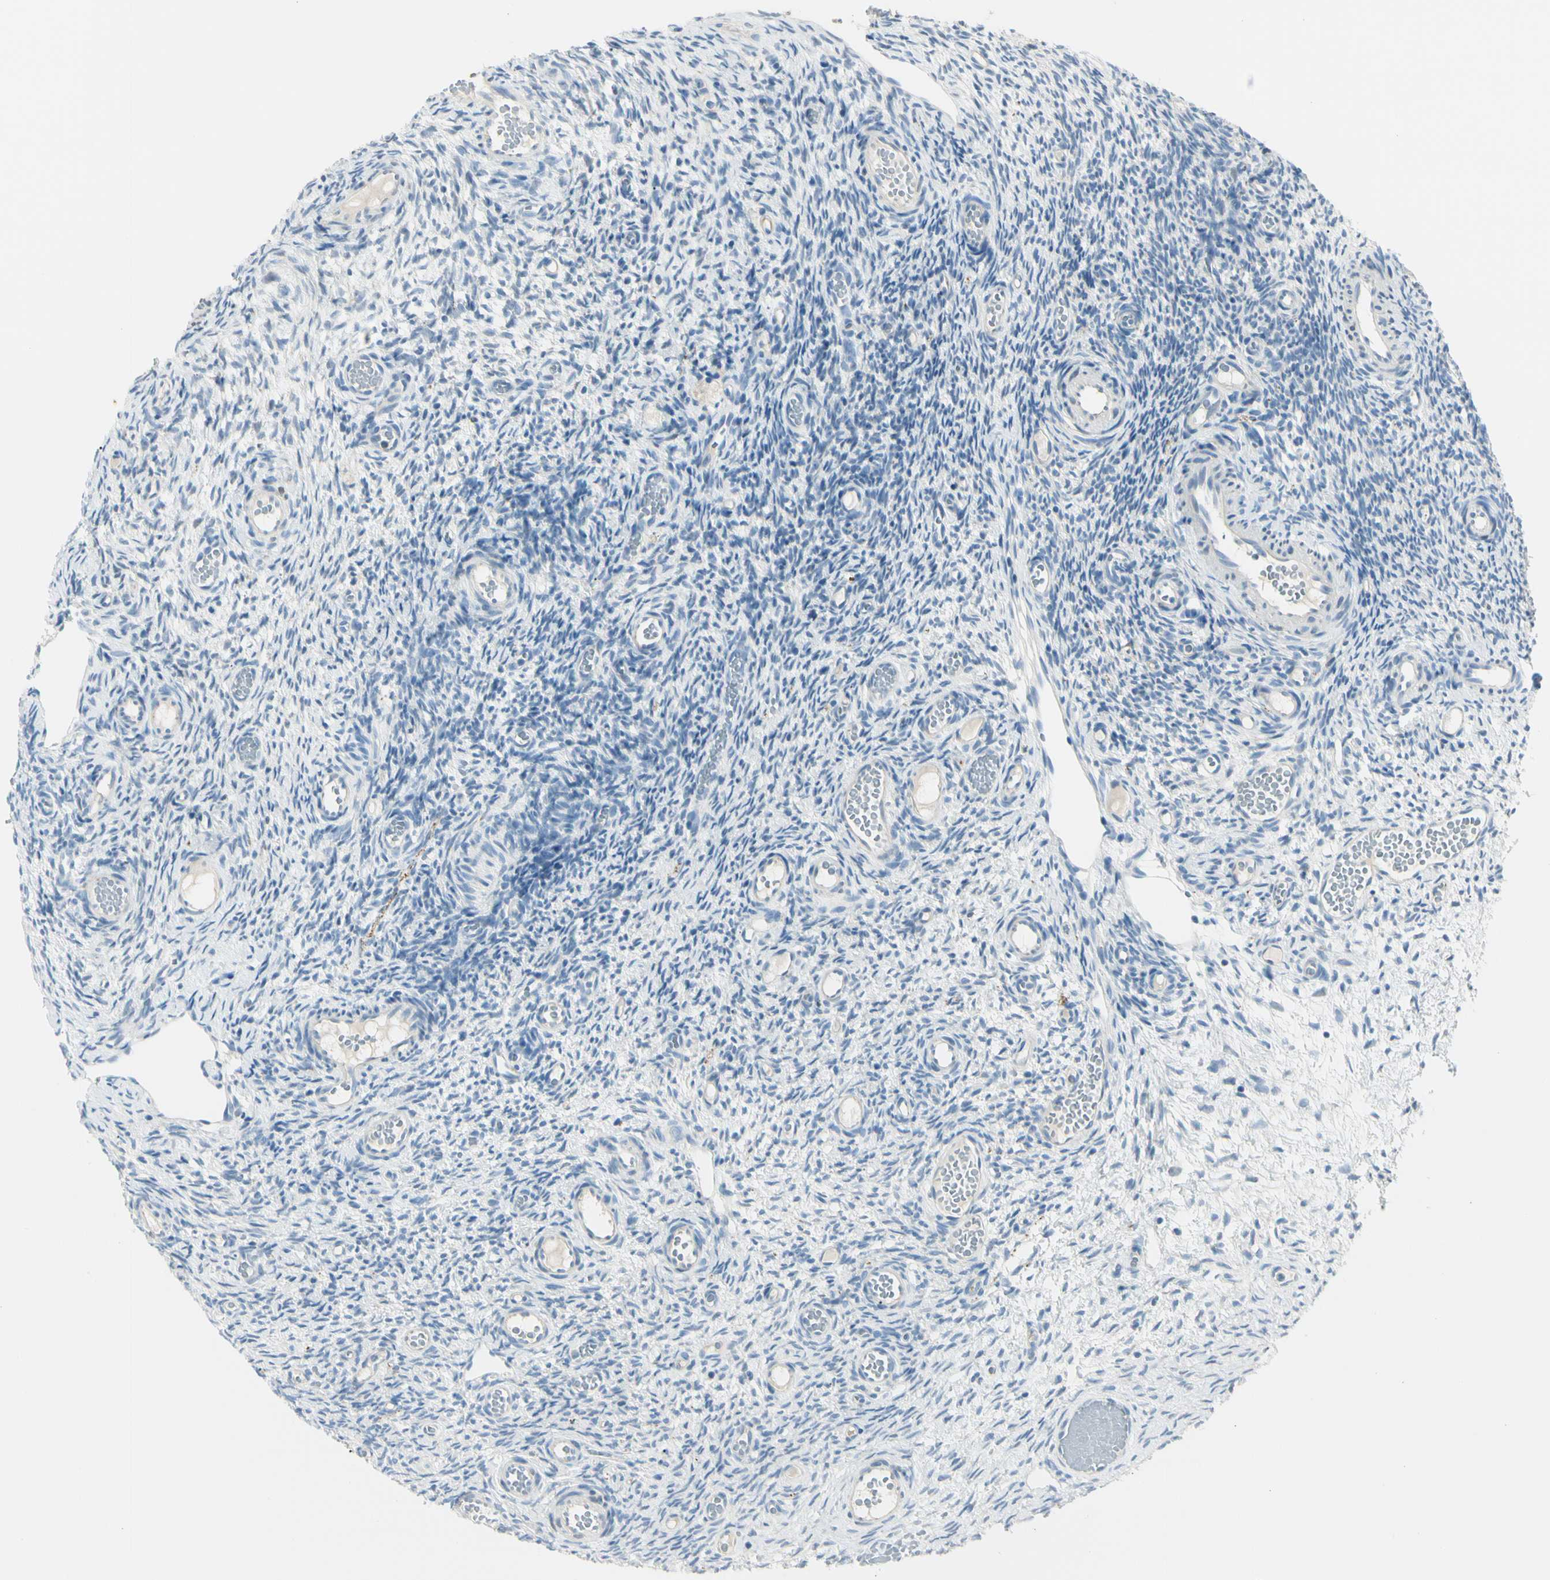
{"staining": {"intensity": "negative", "quantity": "none", "location": "none"}, "tissue": "ovary", "cell_type": "Follicle cells", "image_type": "normal", "snomed": [{"axis": "morphology", "description": "Normal tissue, NOS"}, {"axis": "topography", "description": "Ovary"}], "caption": "DAB (3,3'-diaminobenzidine) immunohistochemical staining of benign human ovary exhibits no significant expression in follicle cells. (DAB immunohistochemistry with hematoxylin counter stain).", "gene": "SLC6A15", "patient": {"sex": "female", "age": 35}}